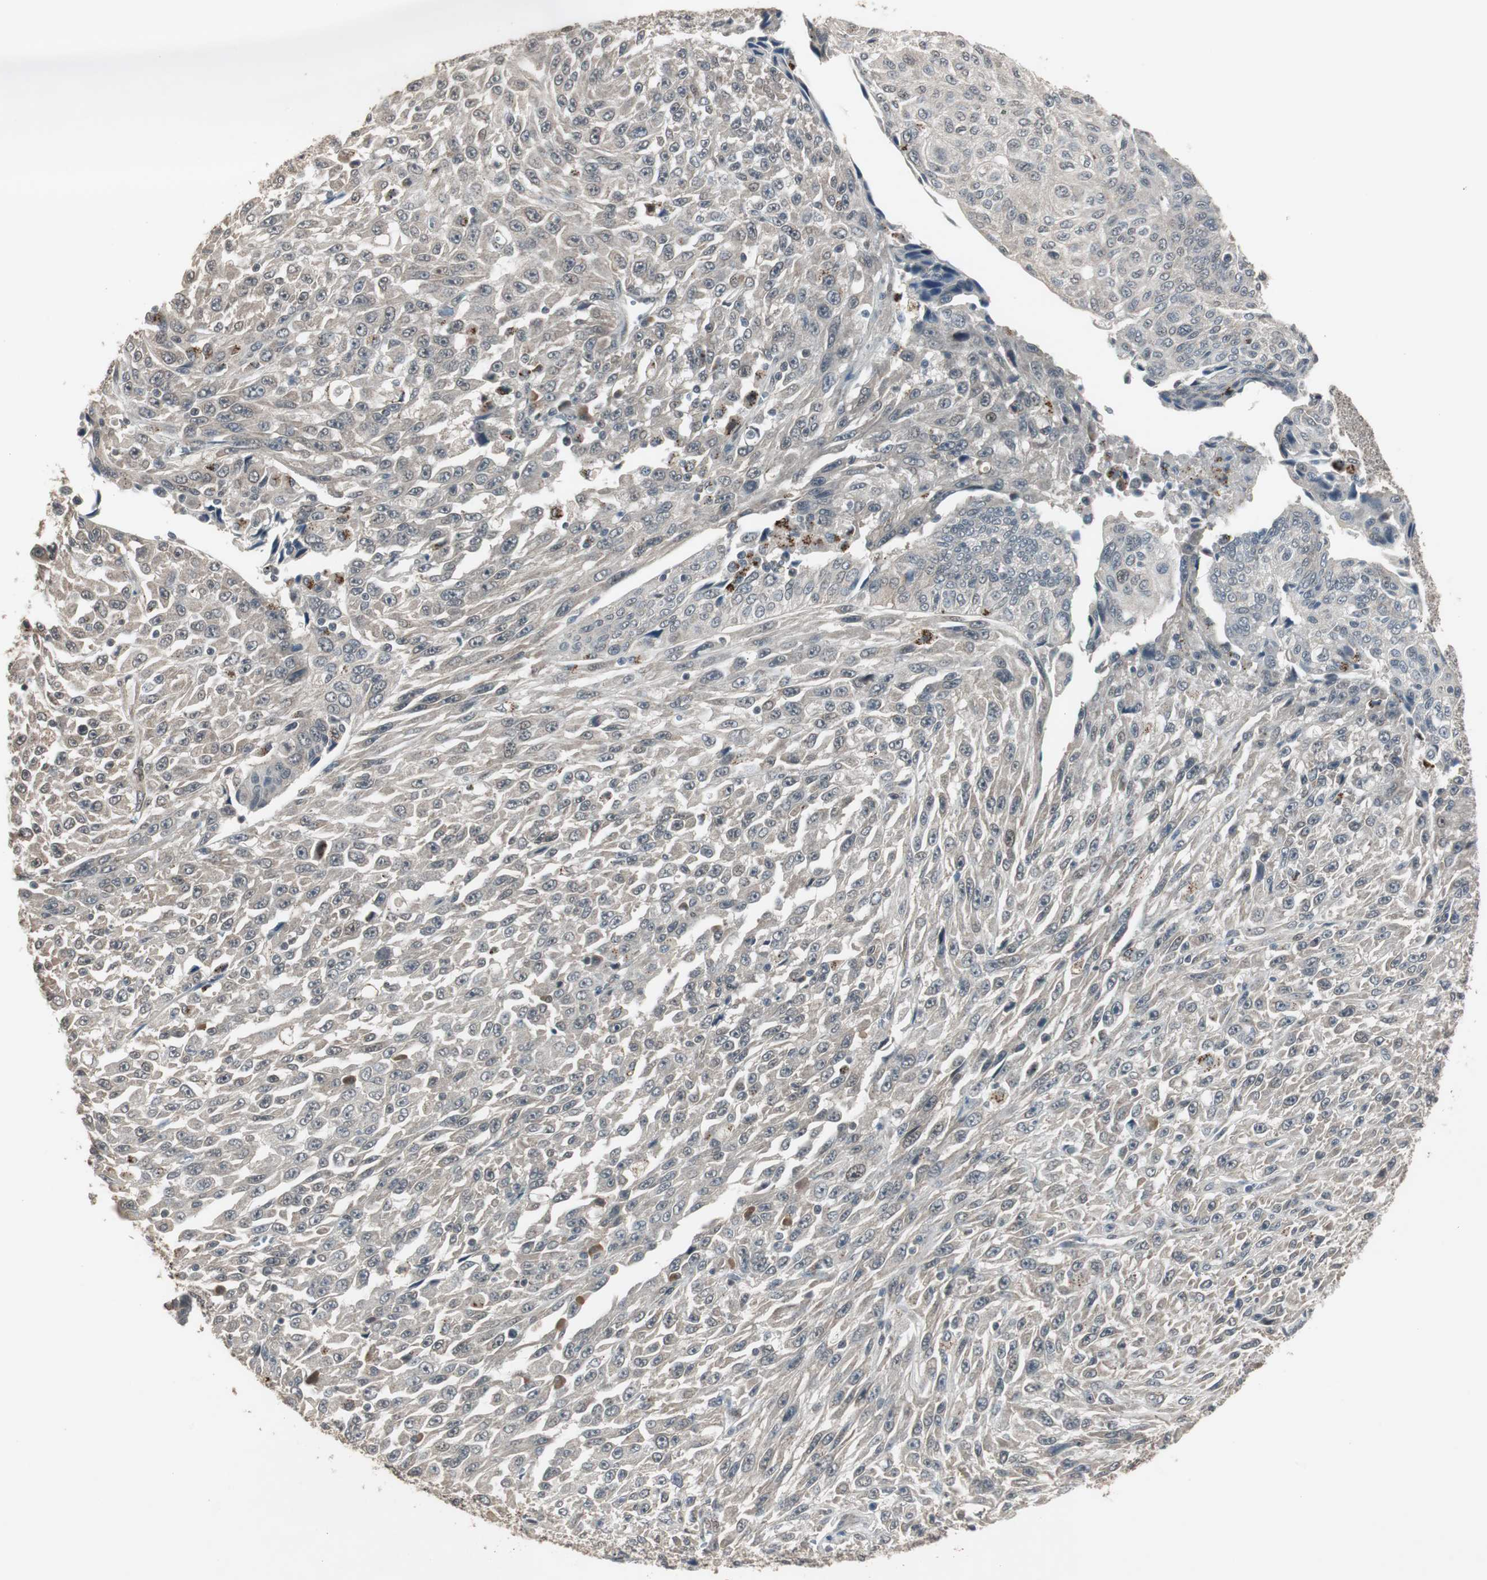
{"staining": {"intensity": "moderate", "quantity": "25%-75%", "location": "cytoplasmic/membranous"}, "tissue": "urothelial cancer", "cell_type": "Tumor cells", "image_type": "cancer", "snomed": [{"axis": "morphology", "description": "Urothelial carcinoma, High grade"}, {"axis": "topography", "description": "Urinary bladder"}], "caption": "This is a photomicrograph of IHC staining of urothelial carcinoma (high-grade), which shows moderate staining in the cytoplasmic/membranous of tumor cells.", "gene": "BOLA1", "patient": {"sex": "male", "age": 66}}